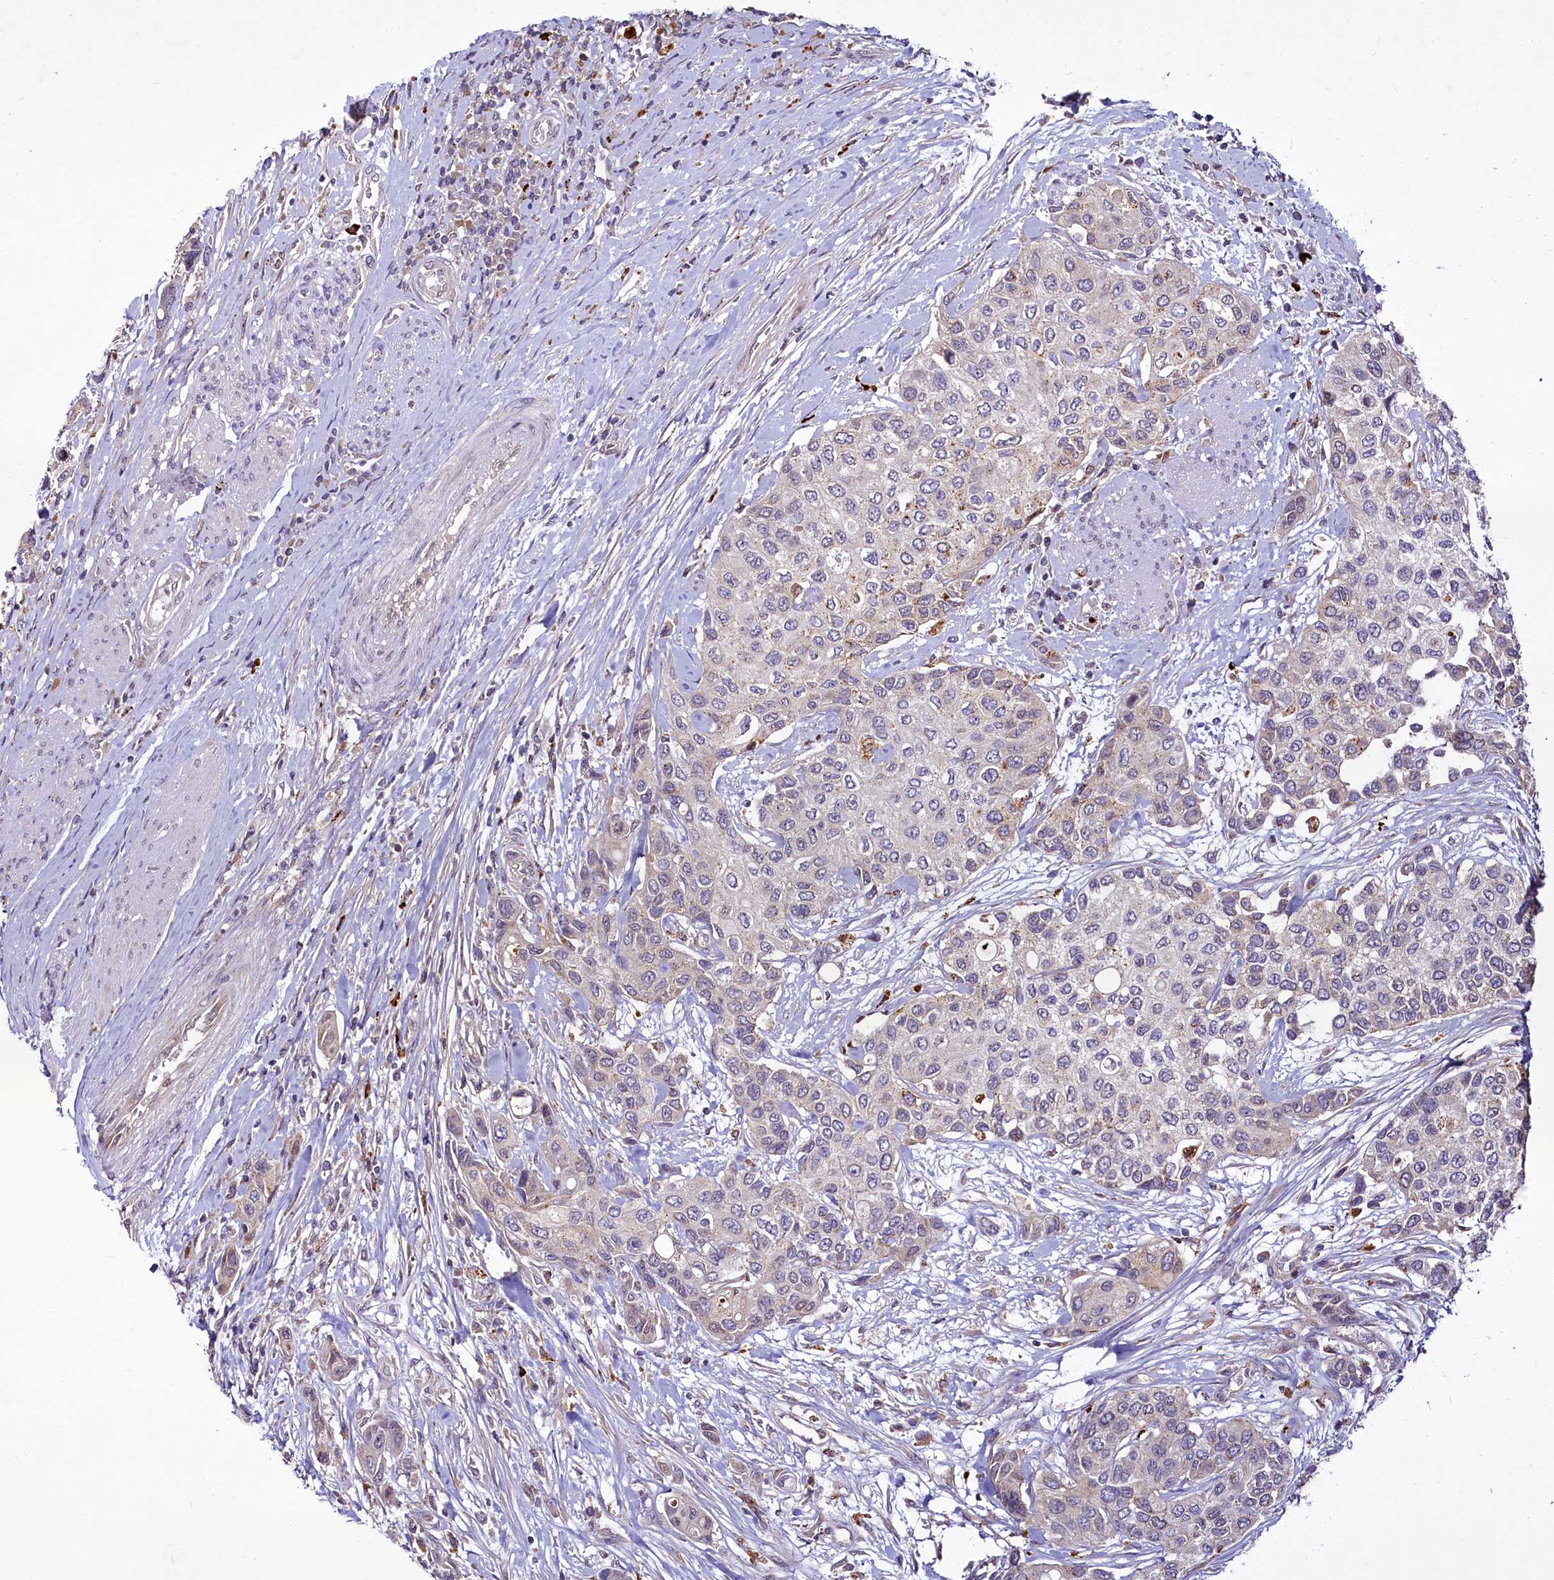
{"staining": {"intensity": "weak", "quantity": "<25%", "location": "cytoplasmic/membranous"}, "tissue": "urothelial cancer", "cell_type": "Tumor cells", "image_type": "cancer", "snomed": [{"axis": "morphology", "description": "Normal tissue, NOS"}, {"axis": "morphology", "description": "Urothelial carcinoma, High grade"}, {"axis": "topography", "description": "Vascular tissue"}, {"axis": "topography", "description": "Urinary bladder"}], "caption": "Urothelial cancer stained for a protein using IHC displays no positivity tumor cells.", "gene": "C11orf86", "patient": {"sex": "female", "age": 56}}